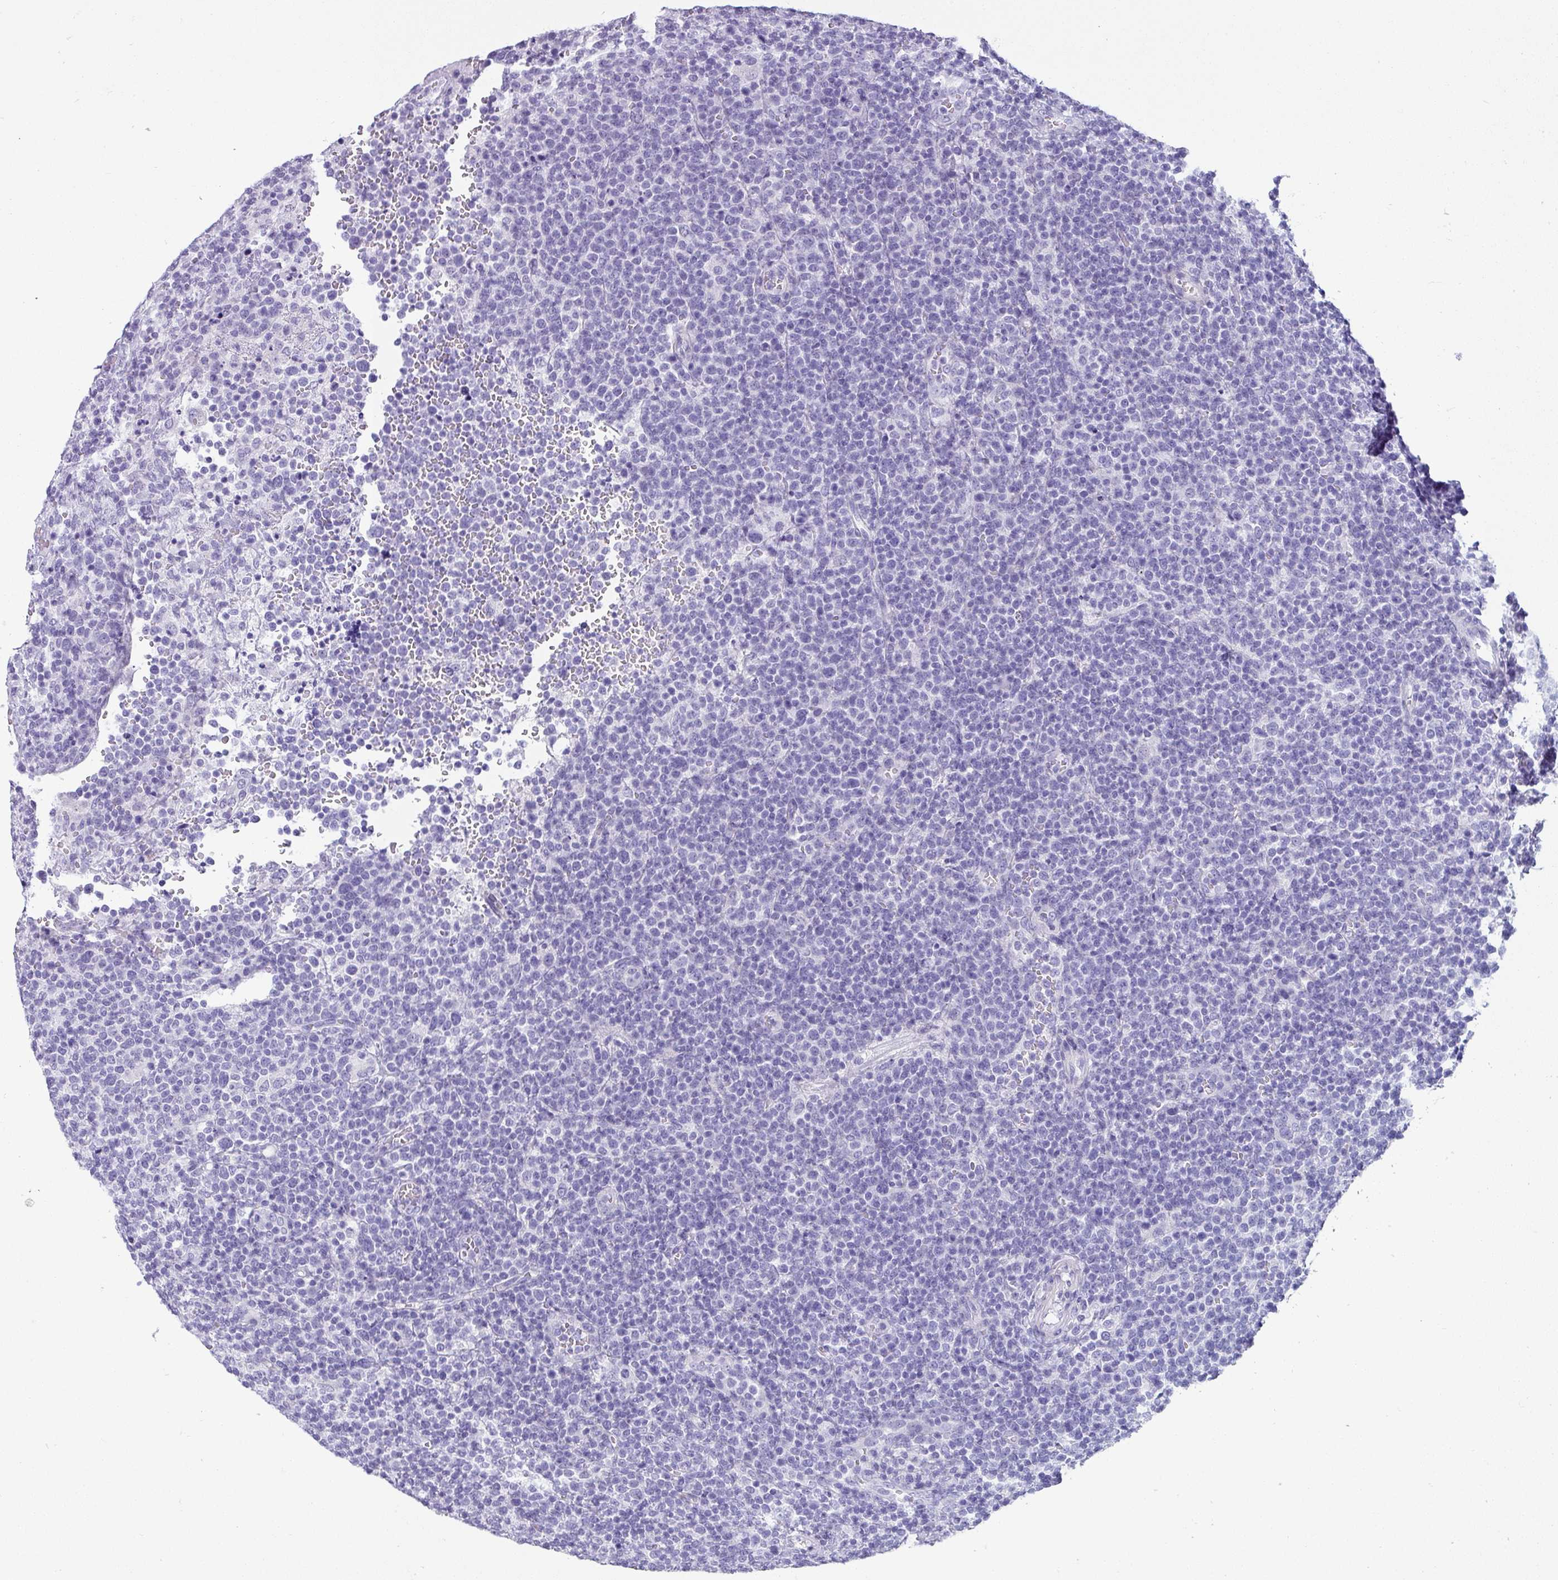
{"staining": {"intensity": "negative", "quantity": "none", "location": "none"}, "tissue": "lymphoma", "cell_type": "Tumor cells", "image_type": "cancer", "snomed": [{"axis": "morphology", "description": "Malignant lymphoma, non-Hodgkin's type, High grade"}, {"axis": "topography", "description": "Lymph node"}], "caption": "Malignant lymphoma, non-Hodgkin's type (high-grade) was stained to show a protein in brown. There is no significant positivity in tumor cells.", "gene": "VCY1B", "patient": {"sex": "male", "age": 61}}